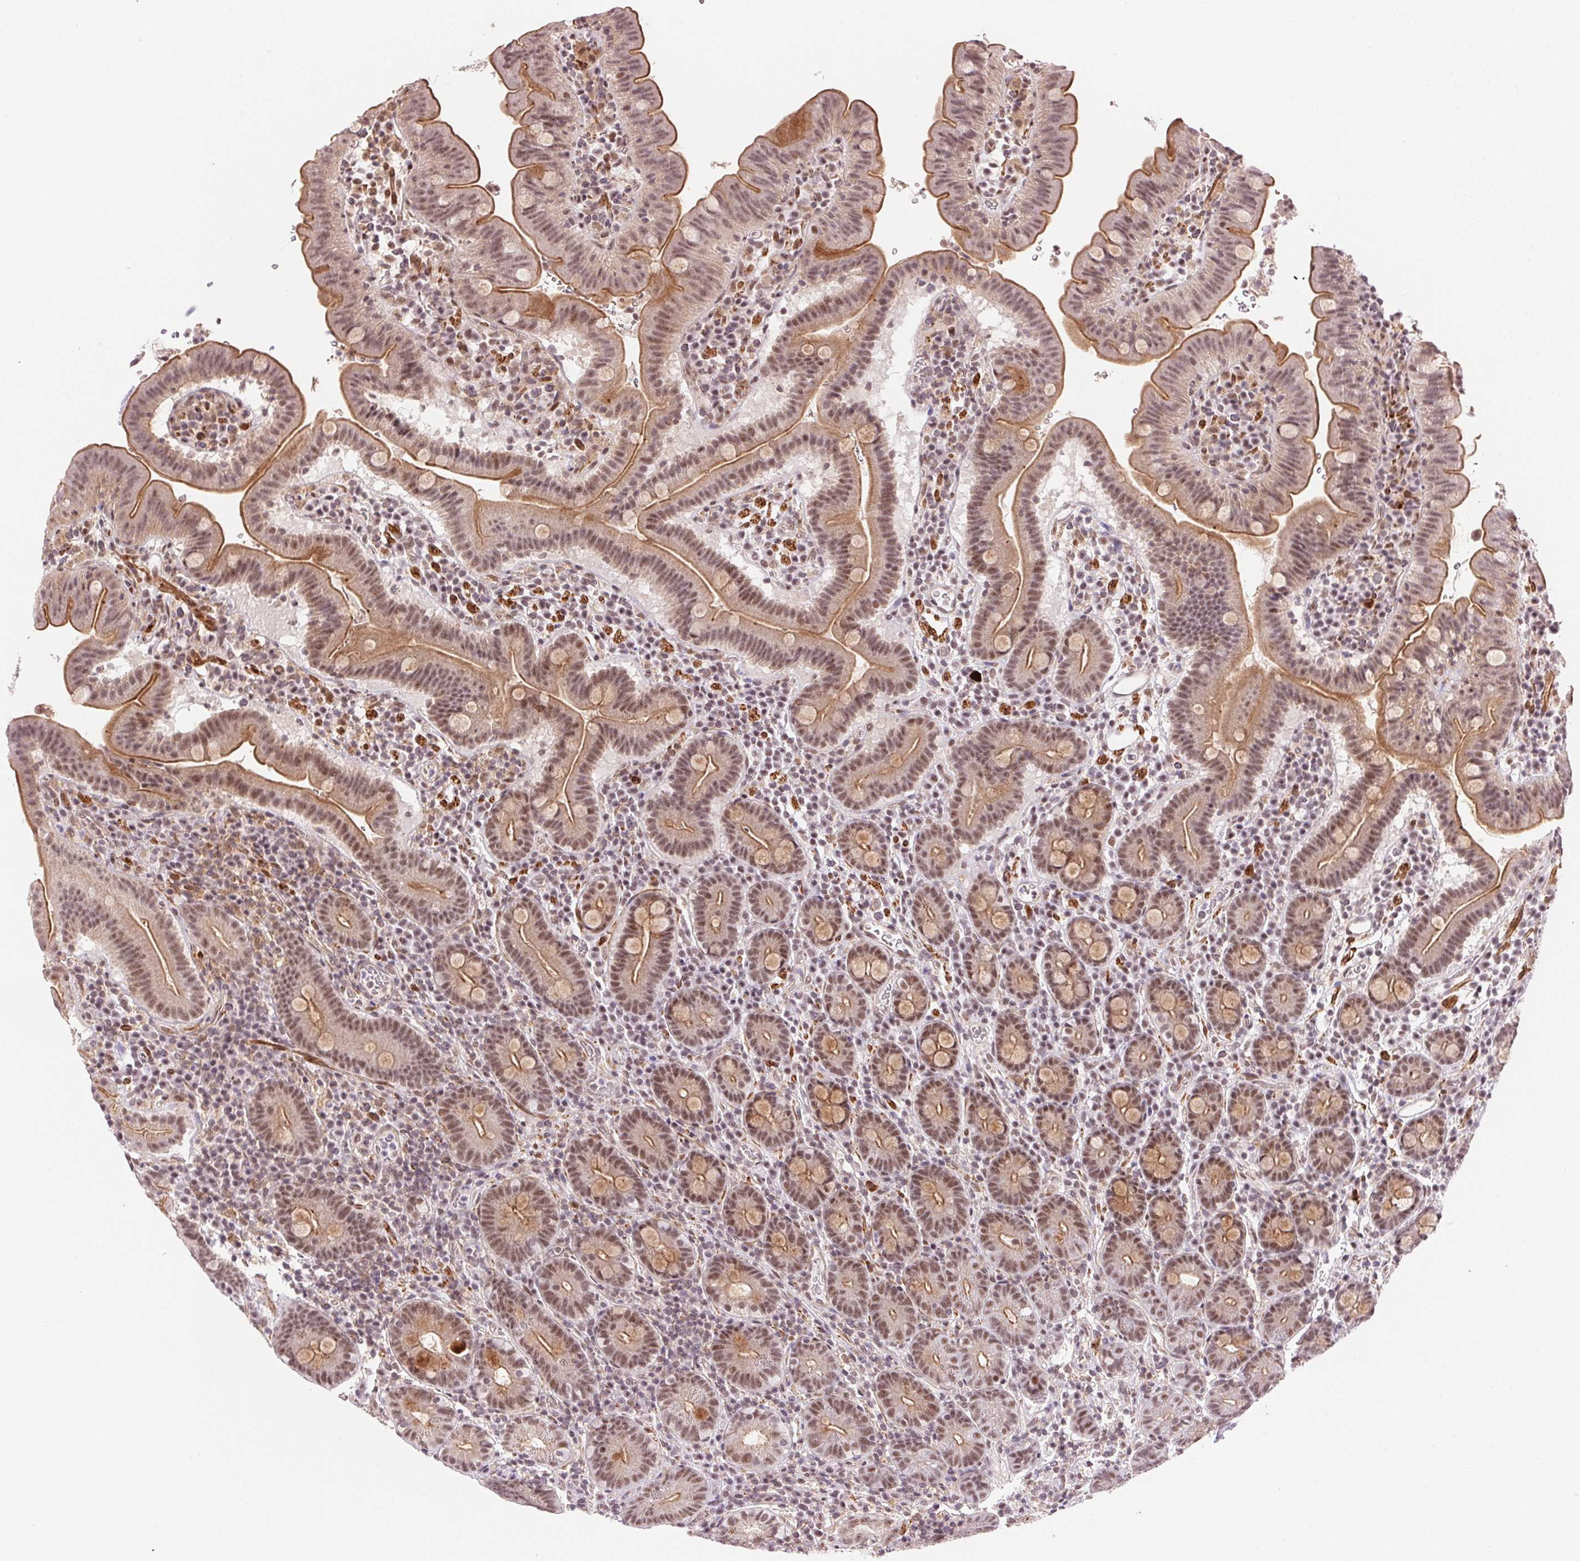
{"staining": {"intensity": "moderate", "quantity": ">75%", "location": "cytoplasmic/membranous,nuclear"}, "tissue": "small intestine", "cell_type": "Glandular cells", "image_type": "normal", "snomed": [{"axis": "morphology", "description": "Normal tissue, NOS"}, {"axis": "topography", "description": "Small intestine"}], "caption": "Immunohistochemistry (IHC) of normal human small intestine reveals medium levels of moderate cytoplasmic/membranous,nuclear positivity in about >75% of glandular cells.", "gene": "HNRNPDL", "patient": {"sex": "male", "age": 26}}